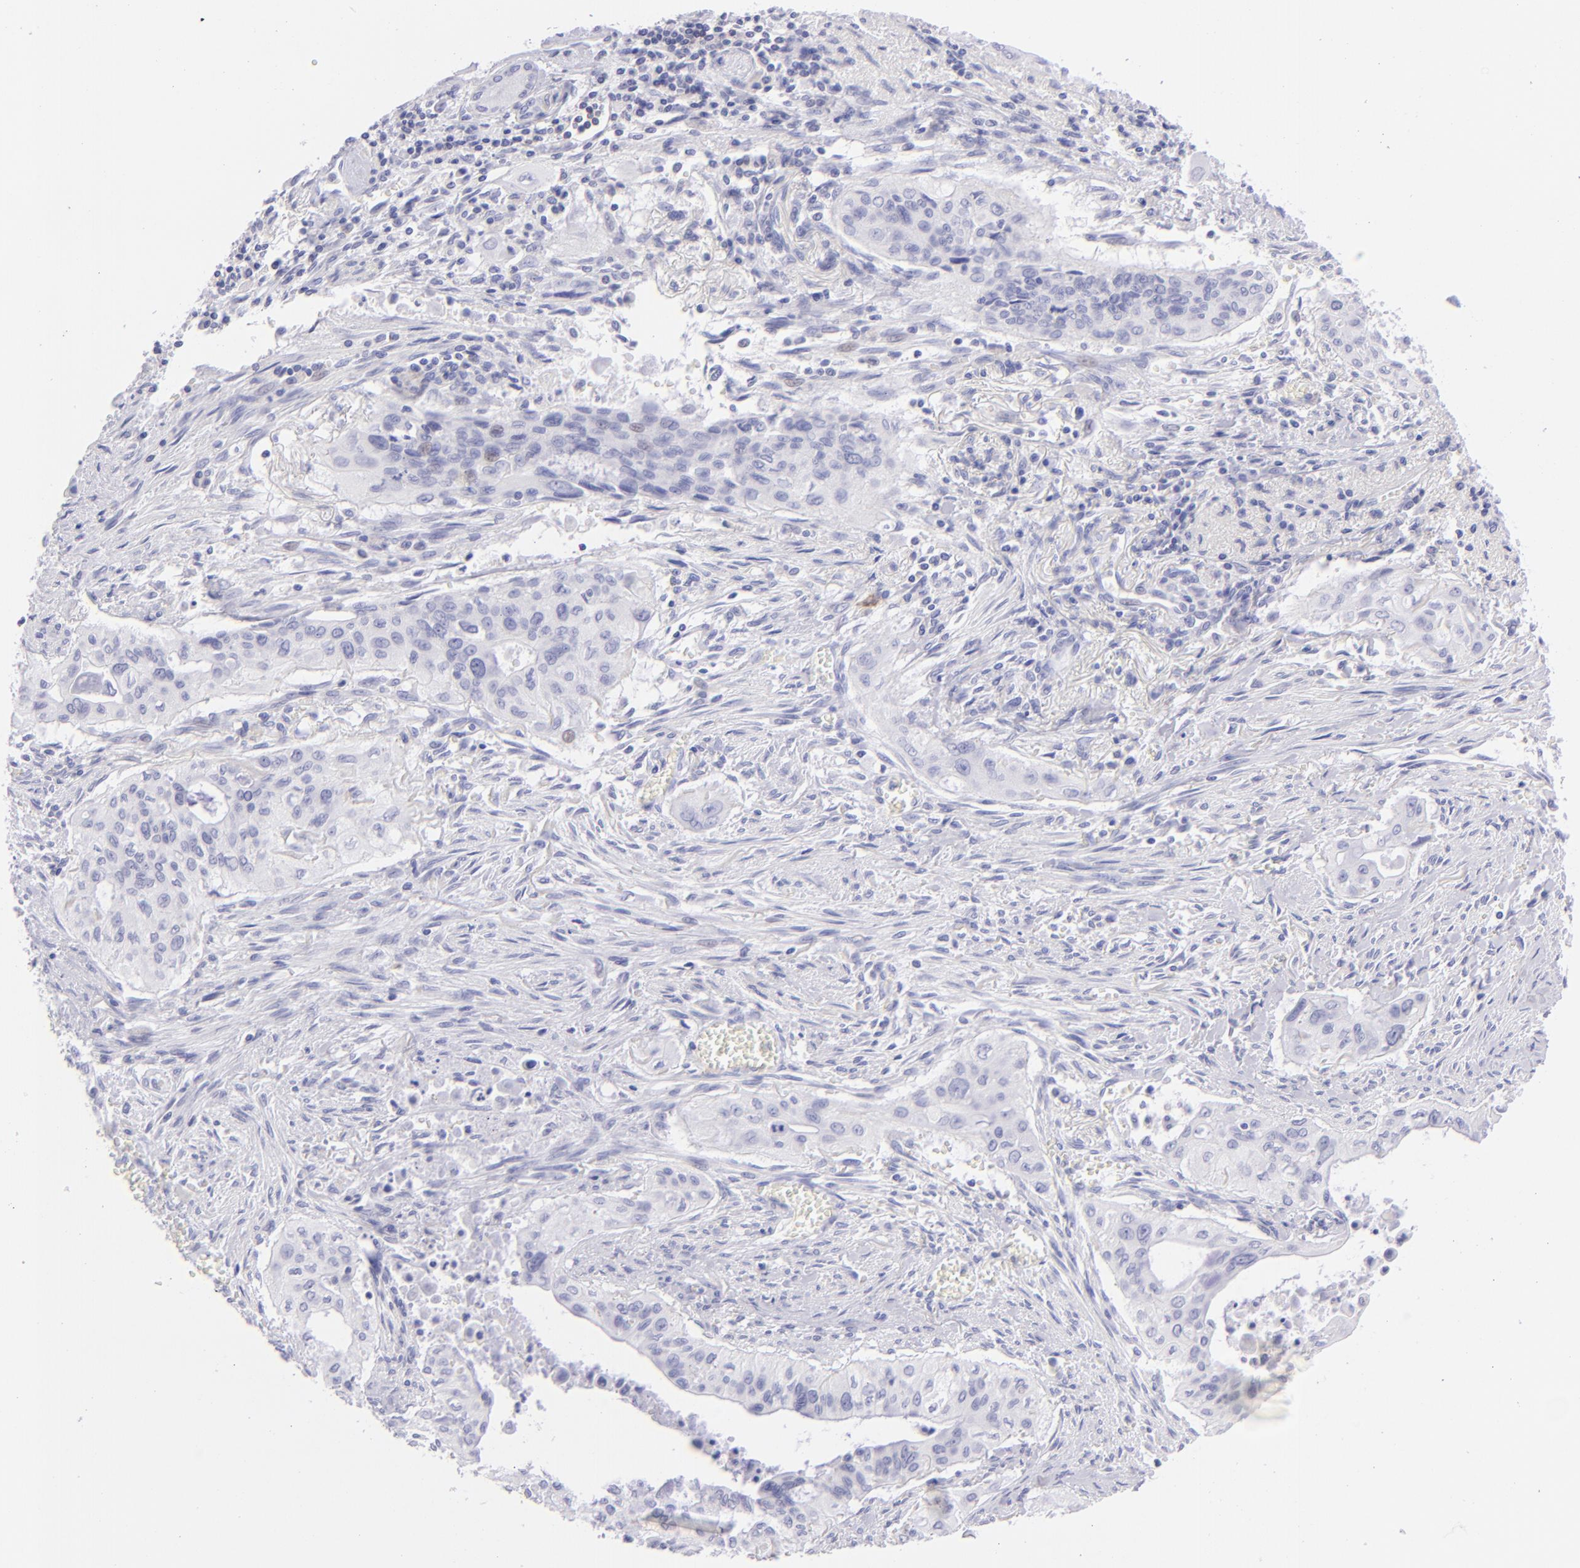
{"staining": {"intensity": "negative", "quantity": "none", "location": "none"}, "tissue": "pancreatic cancer", "cell_type": "Tumor cells", "image_type": "cancer", "snomed": [{"axis": "morphology", "description": "Adenocarcinoma, NOS"}, {"axis": "topography", "description": "Pancreas"}], "caption": "The image exhibits no significant positivity in tumor cells of pancreatic cancer (adenocarcinoma).", "gene": "CD72", "patient": {"sex": "male", "age": 77}}